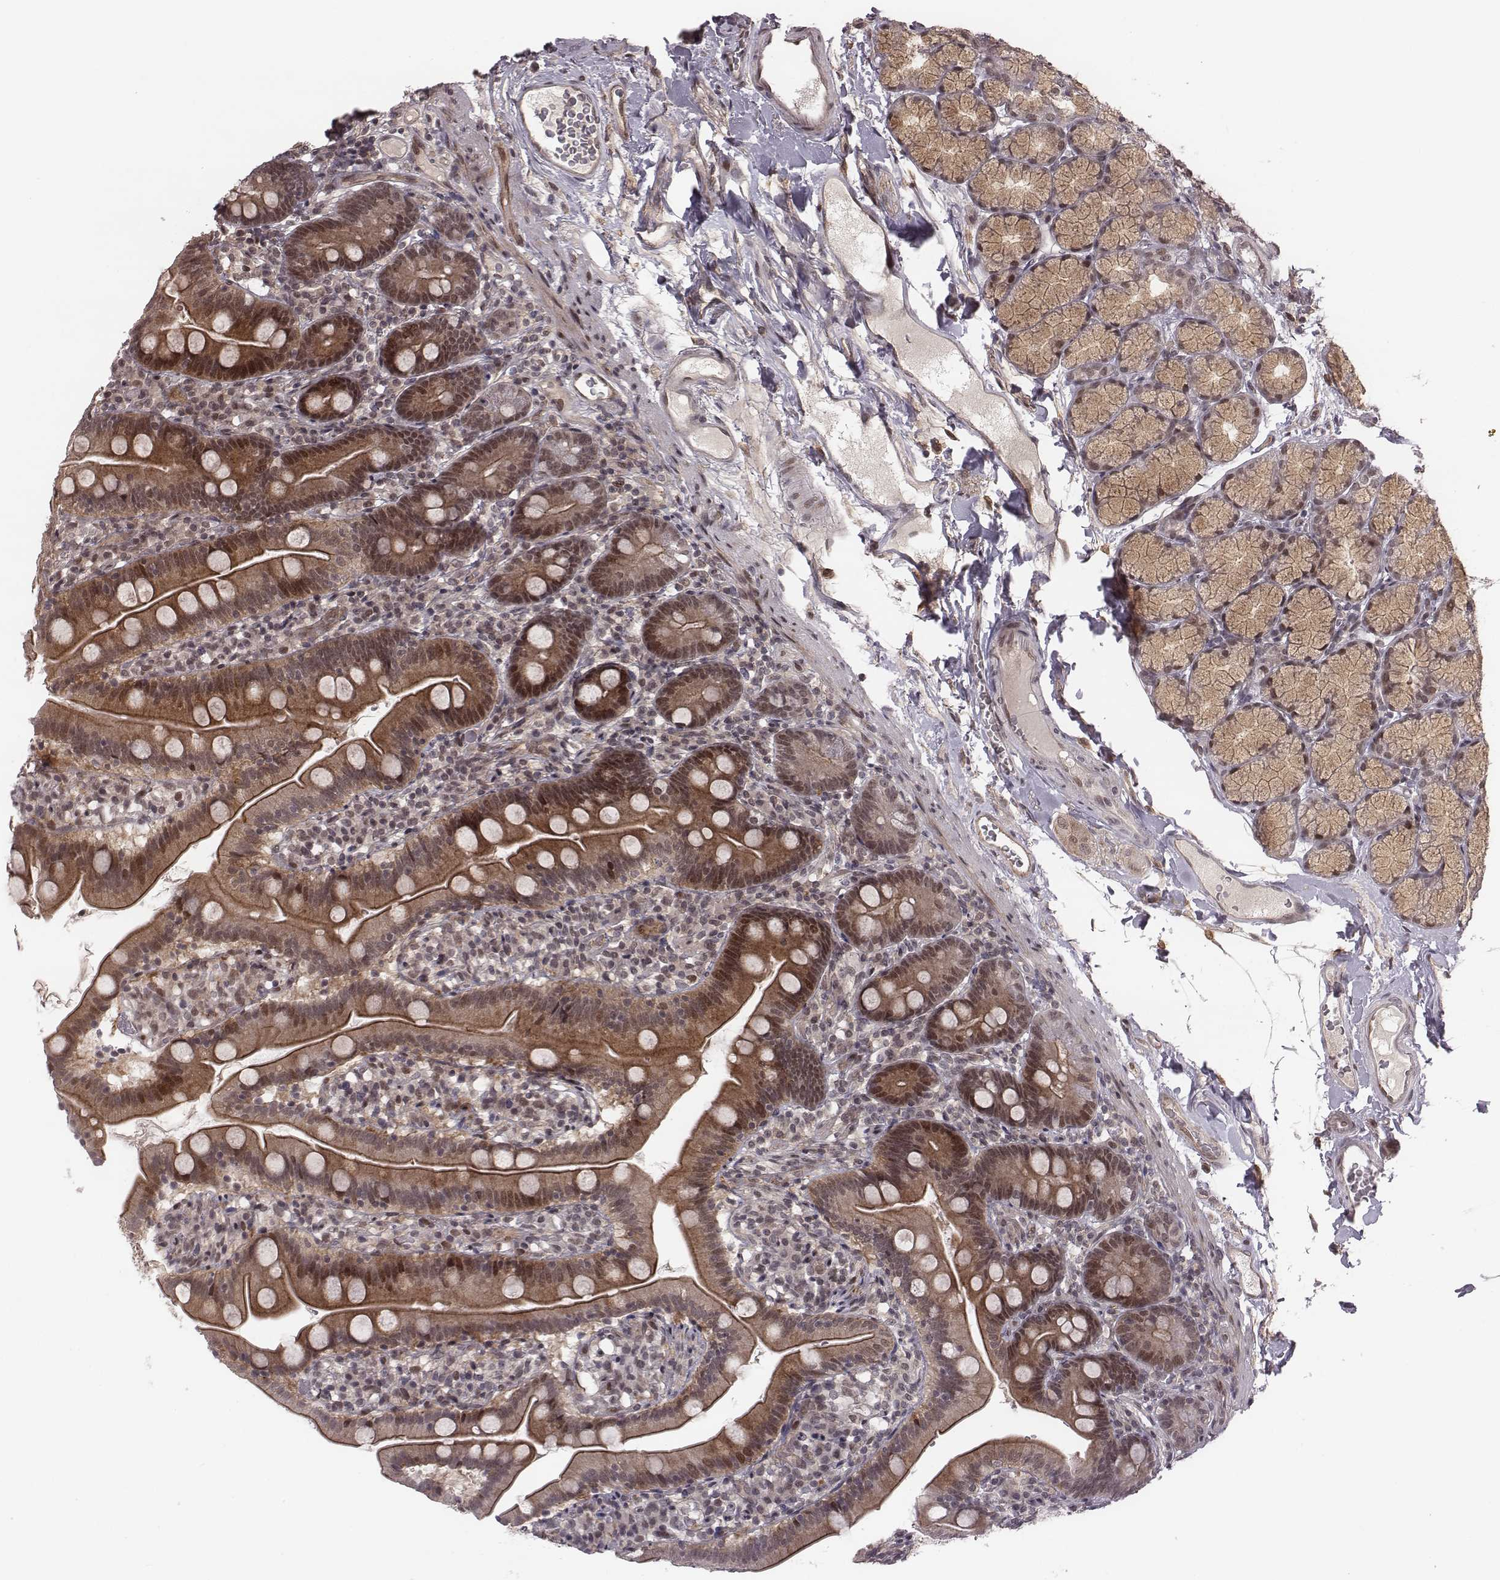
{"staining": {"intensity": "moderate", "quantity": "25%-75%", "location": "cytoplasmic/membranous,nuclear"}, "tissue": "duodenum", "cell_type": "Glandular cells", "image_type": "normal", "snomed": [{"axis": "morphology", "description": "Normal tissue, NOS"}, {"axis": "topography", "description": "Duodenum"}], "caption": "A brown stain highlights moderate cytoplasmic/membranous,nuclear expression of a protein in glandular cells of benign human duodenum. (DAB = brown stain, brightfield microscopy at high magnification).", "gene": "RPL3", "patient": {"sex": "female", "age": 67}}